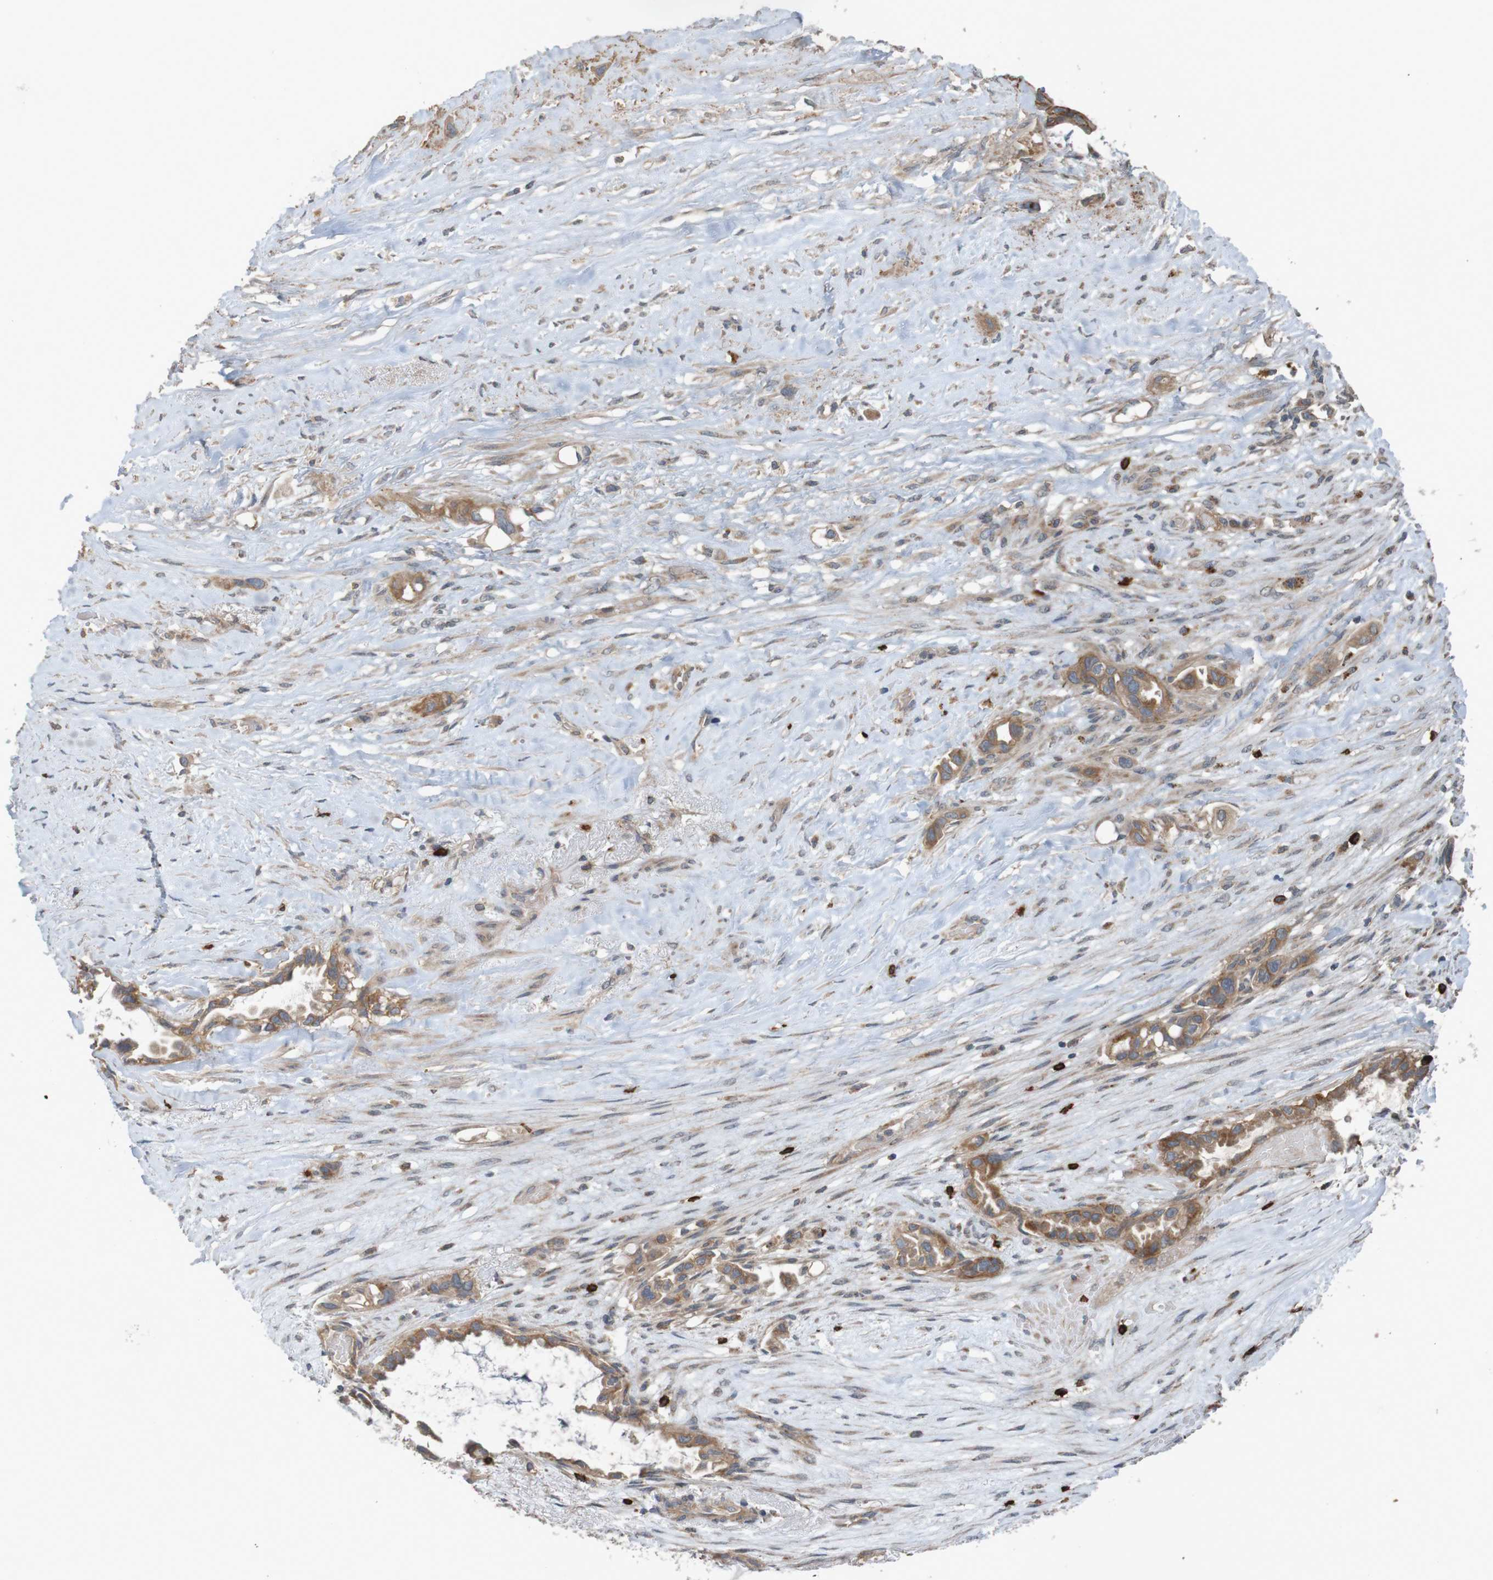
{"staining": {"intensity": "moderate", "quantity": ">75%", "location": "cytoplasmic/membranous"}, "tissue": "liver cancer", "cell_type": "Tumor cells", "image_type": "cancer", "snomed": [{"axis": "morphology", "description": "Cholangiocarcinoma"}, {"axis": "topography", "description": "Liver"}], "caption": "A brown stain shows moderate cytoplasmic/membranous positivity of a protein in human cholangiocarcinoma (liver) tumor cells.", "gene": "B3GAT2", "patient": {"sex": "female", "age": 65}}